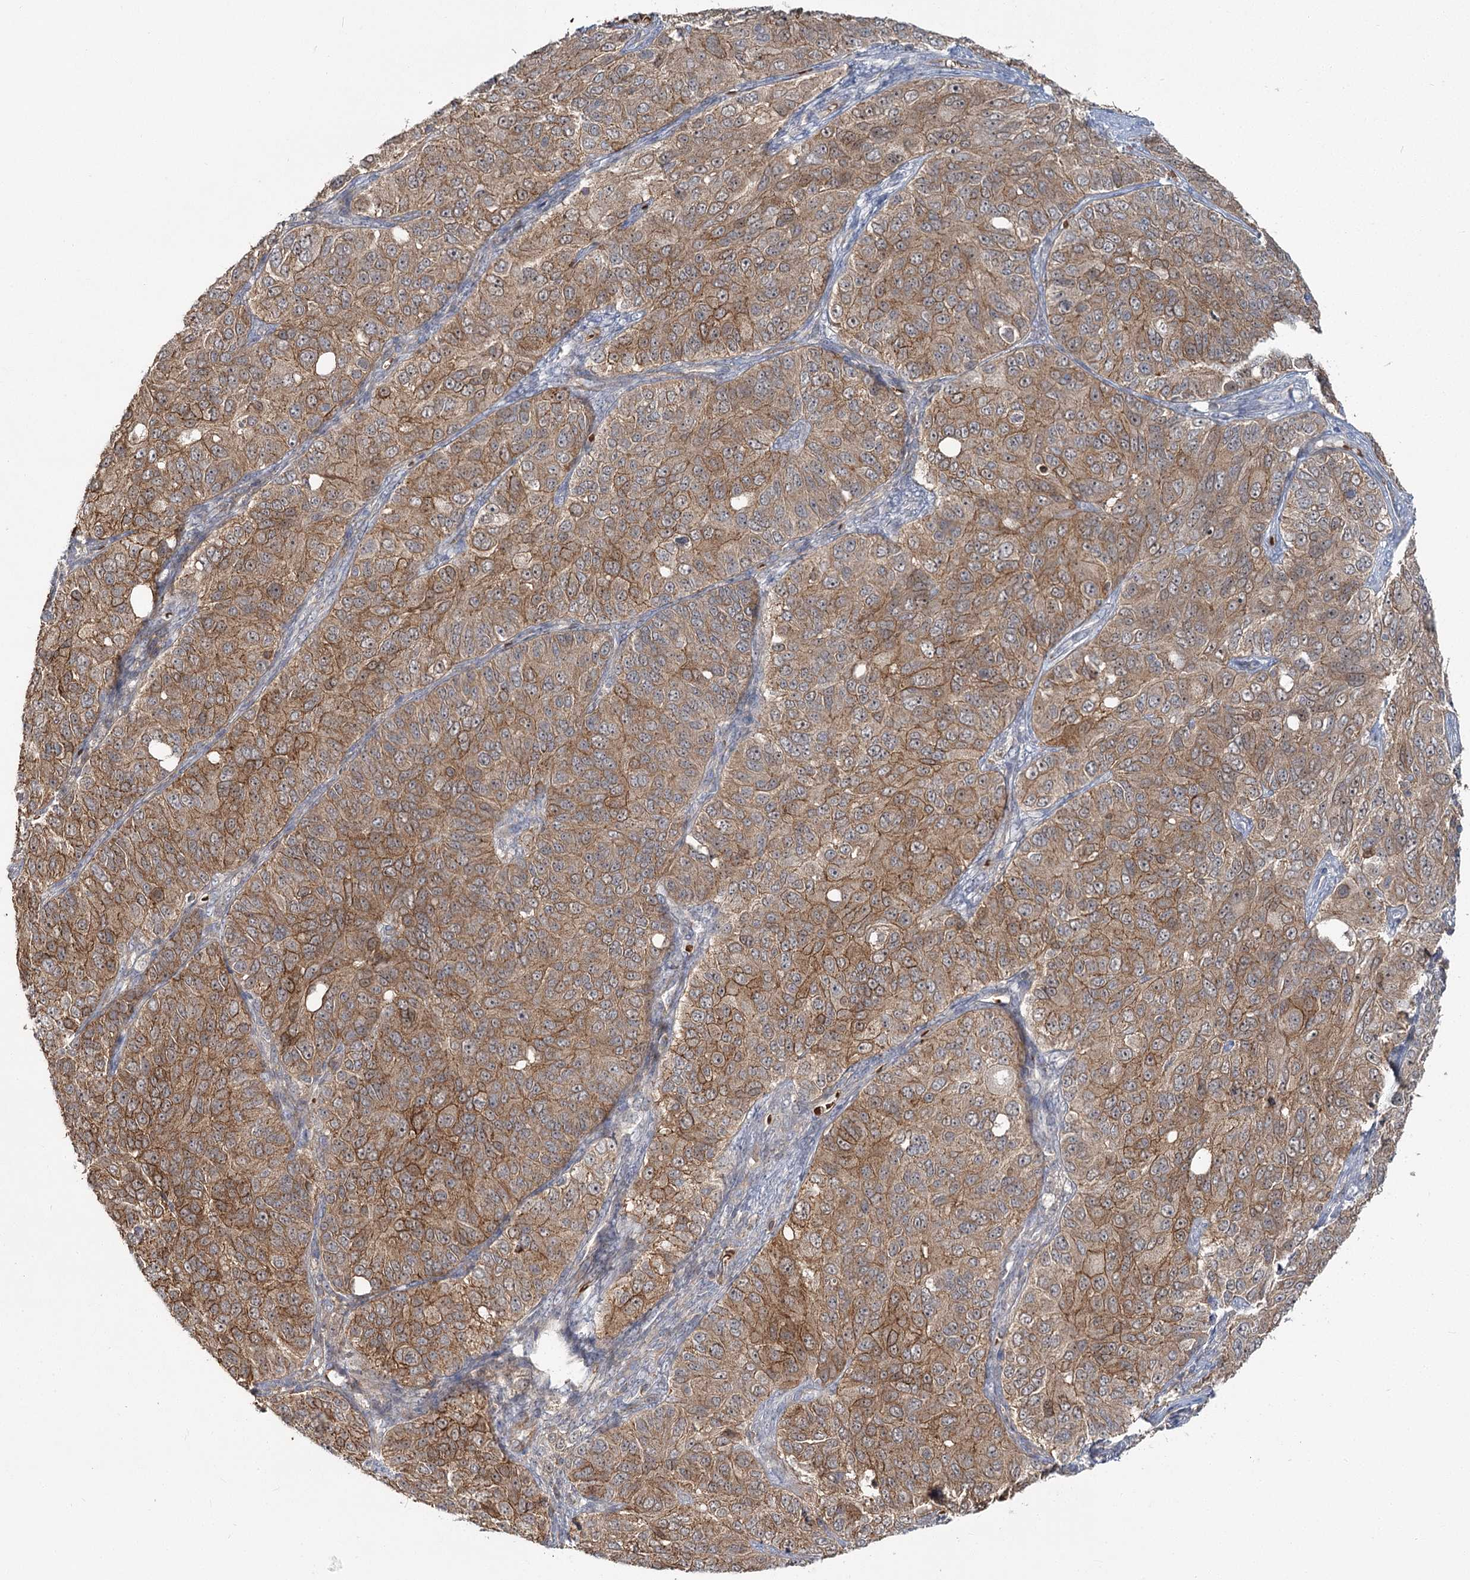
{"staining": {"intensity": "moderate", "quantity": ">75%", "location": "cytoplasmic/membranous"}, "tissue": "ovarian cancer", "cell_type": "Tumor cells", "image_type": "cancer", "snomed": [{"axis": "morphology", "description": "Carcinoma, endometroid"}, {"axis": "topography", "description": "Ovary"}], "caption": "DAB (3,3'-diaminobenzidine) immunohistochemical staining of human ovarian cancer exhibits moderate cytoplasmic/membranous protein staining in approximately >75% of tumor cells.", "gene": "PCBD2", "patient": {"sex": "female", "age": 51}}